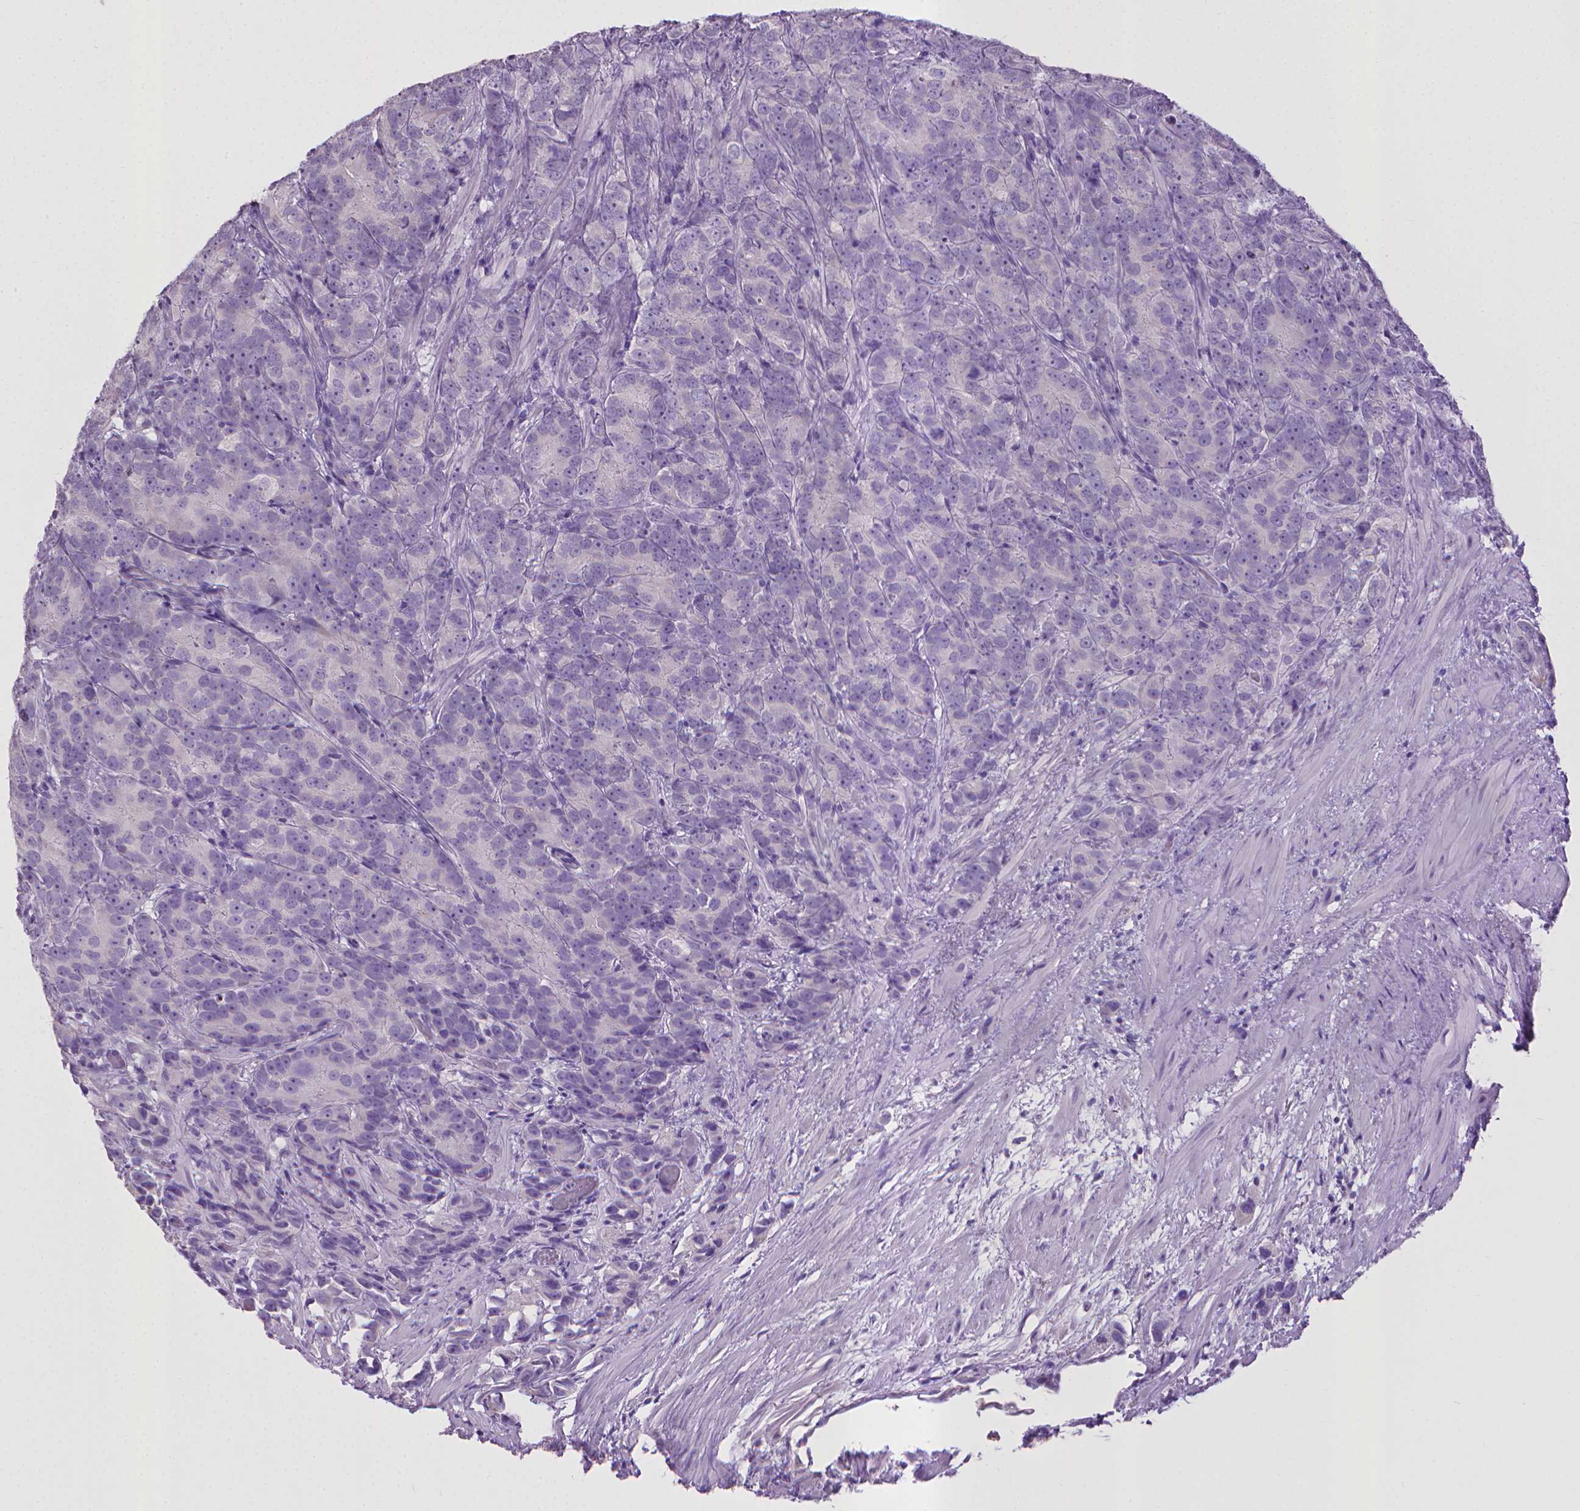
{"staining": {"intensity": "negative", "quantity": "none", "location": "none"}, "tissue": "prostate cancer", "cell_type": "Tumor cells", "image_type": "cancer", "snomed": [{"axis": "morphology", "description": "Adenocarcinoma, High grade"}, {"axis": "topography", "description": "Prostate"}], "caption": "Tumor cells are negative for brown protein staining in prostate high-grade adenocarcinoma.", "gene": "KMO", "patient": {"sex": "male", "age": 90}}